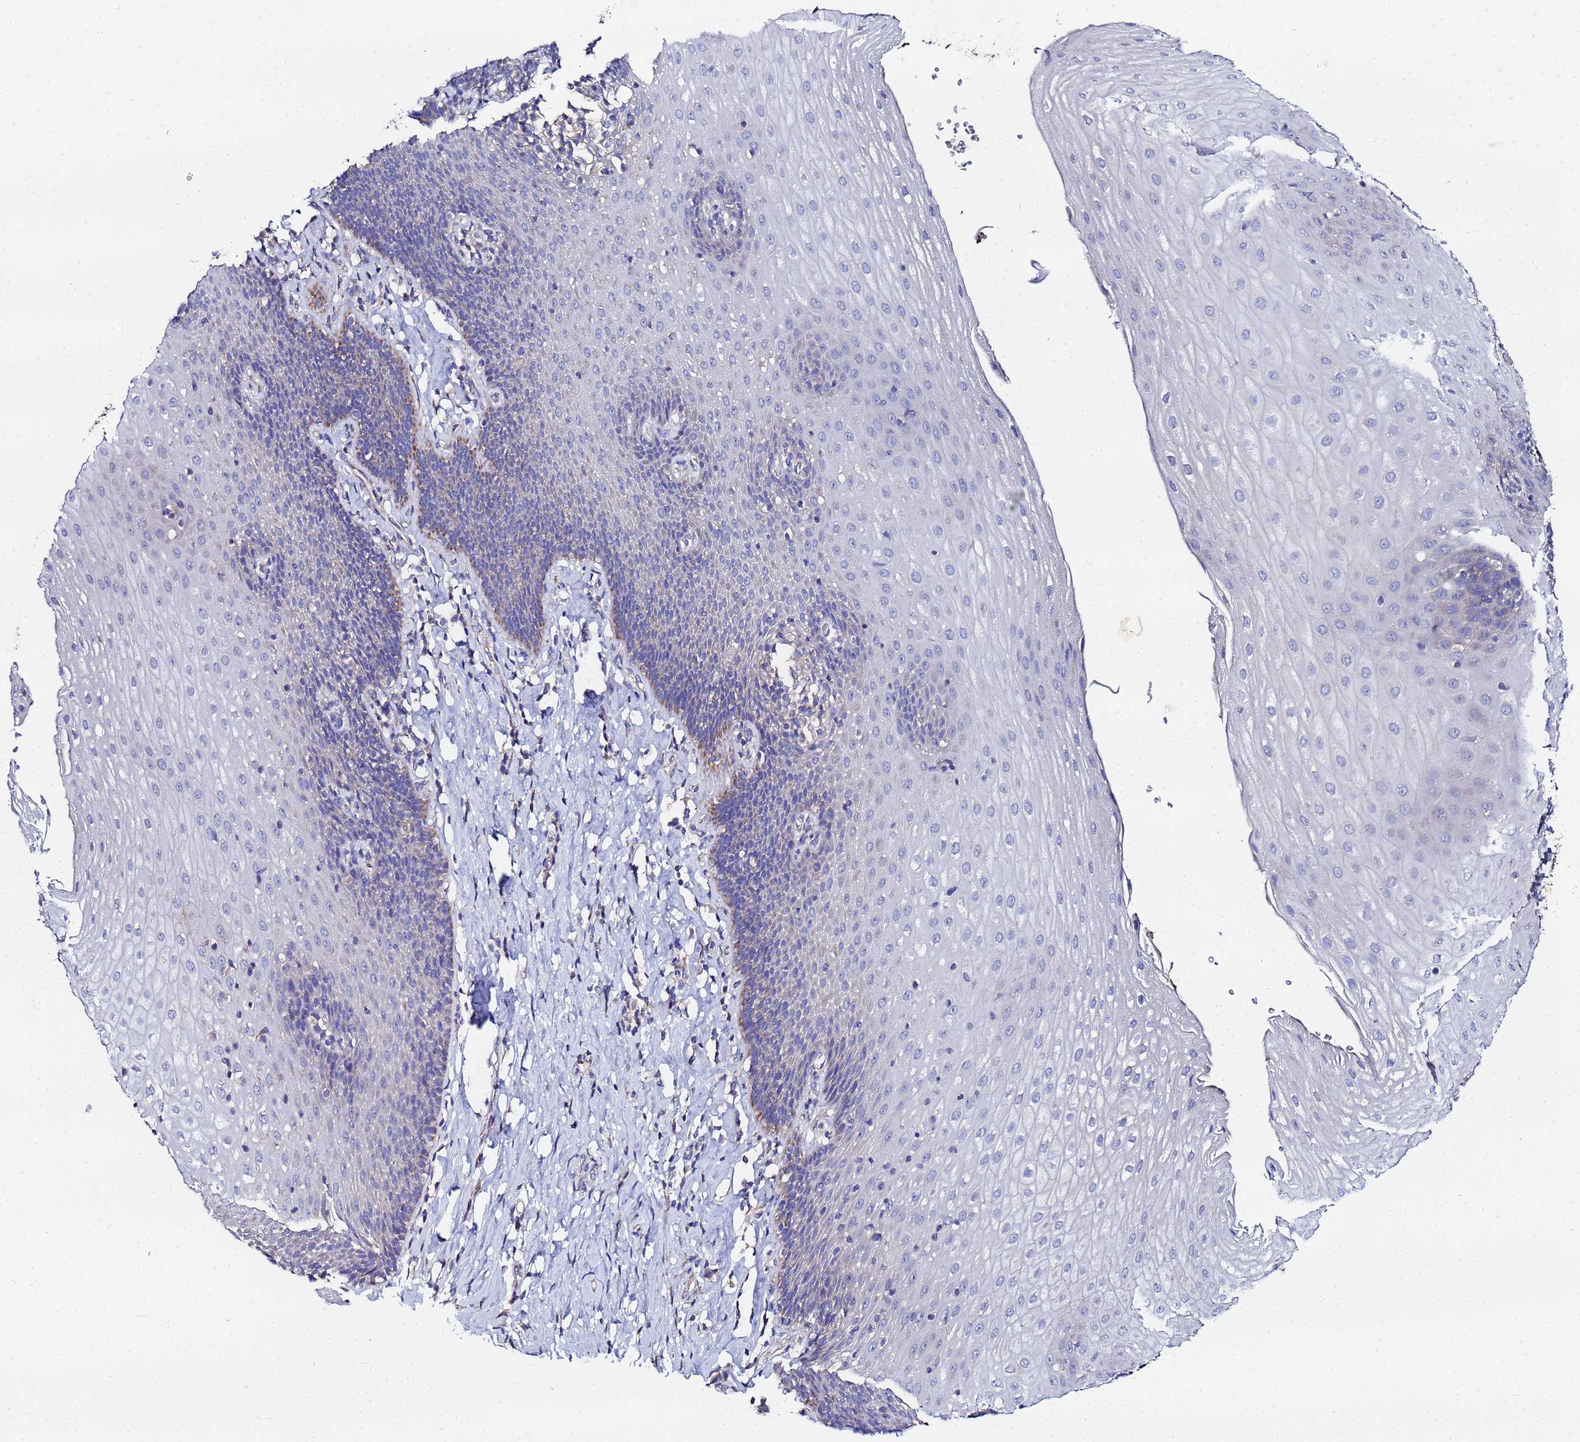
{"staining": {"intensity": "weak", "quantity": "25%-75%", "location": "cytoplasmic/membranous"}, "tissue": "esophagus", "cell_type": "Squamous epithelial cells", "image_type": "normal", "snomed": [{"axis": "morphology", "description": "Normal tissue, NOS"}, {"axis": "topography", "description": "Esophagus"}], "caption": "This is an image of IHC staining of normal esophagus, which shows weak staining in the cytoplasmic/membranous of squamous epithelial cells.", "gene": "FAHD2A", "patient": {"sex": "female", "age": 61}}